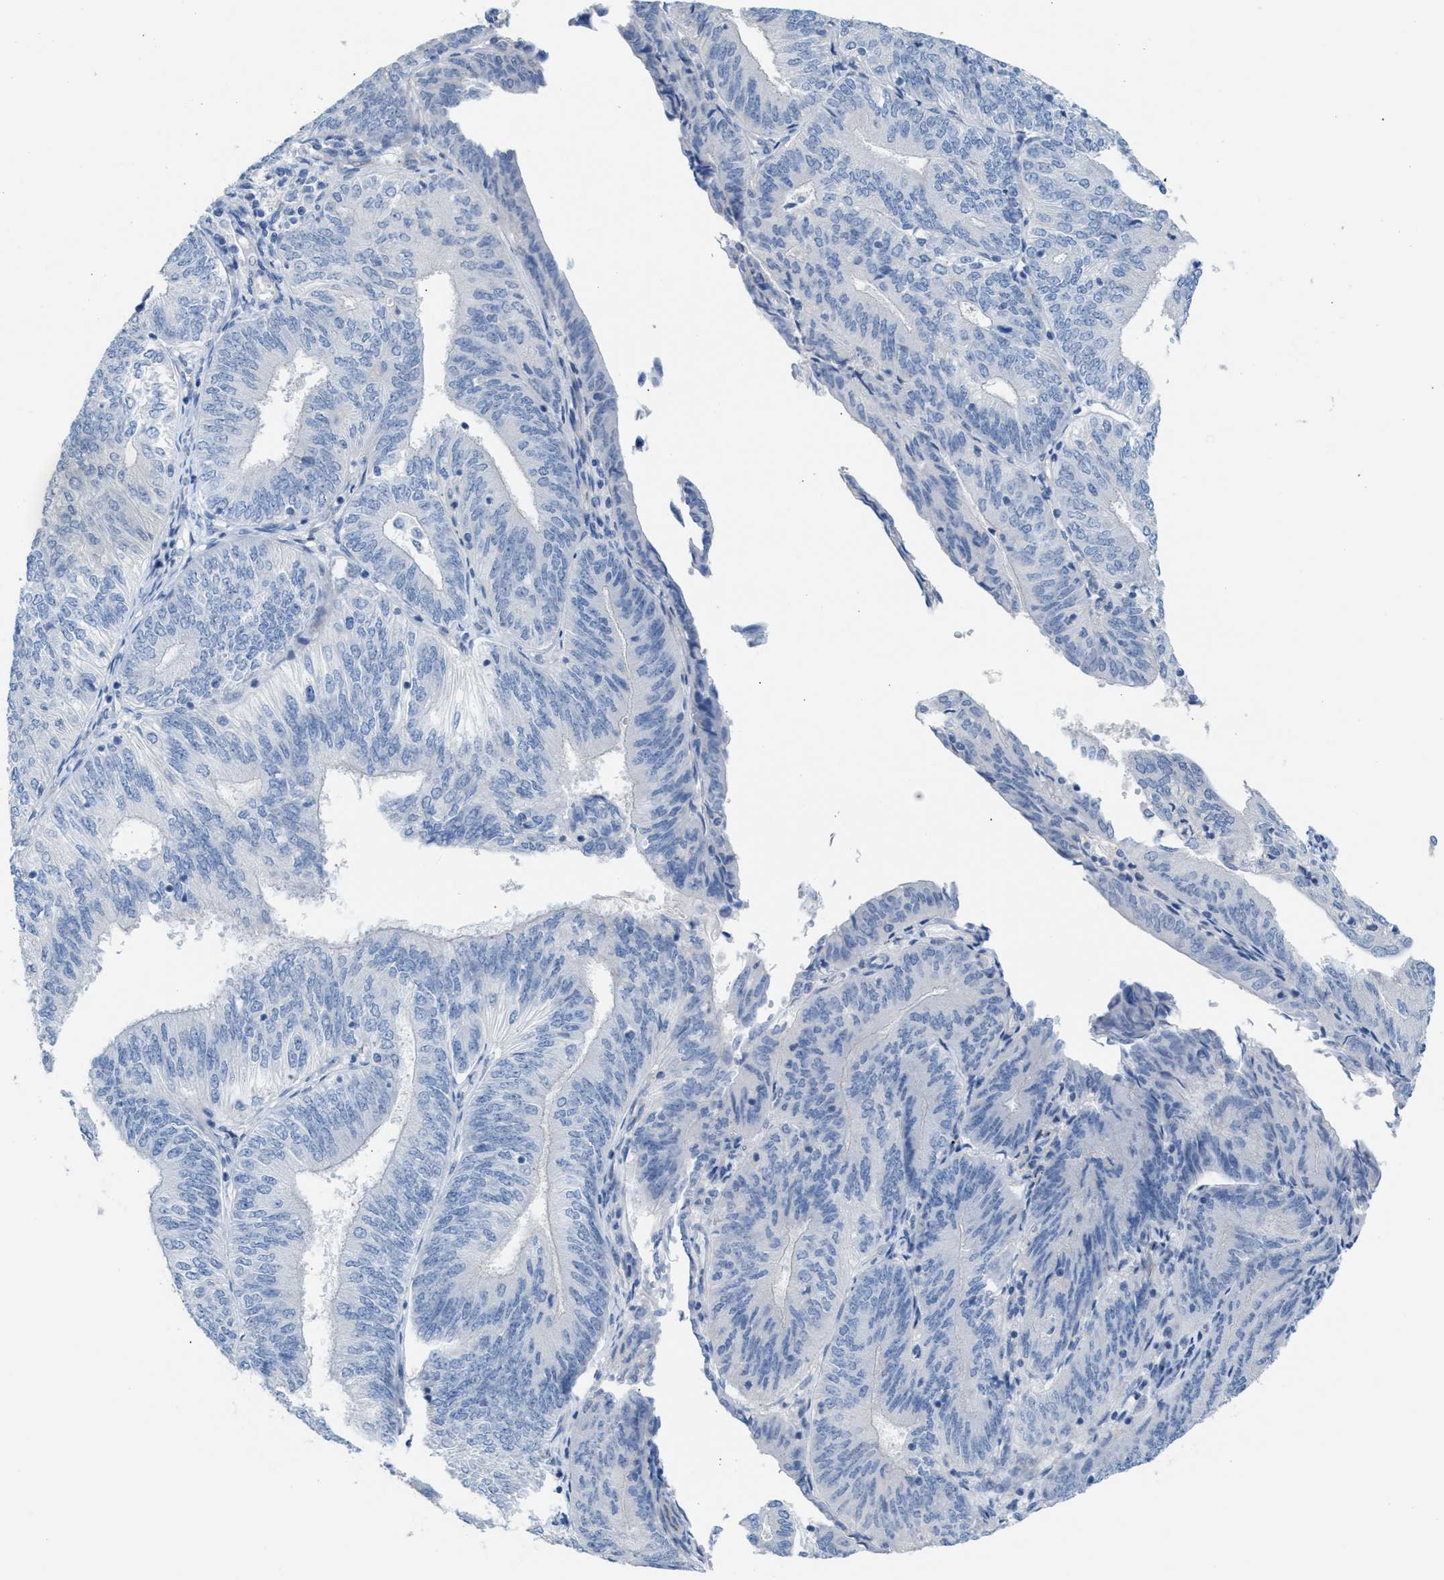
{"staining": {"intensity": "negative", "quantity": "none", "location": "none"}, "tissue": "endometrial cancer", "cell_type": "Tumor cells", "image_type": "cancer", "snomed": [{"axis": "morphology", "description": "Adenocarcinoma, NOS"}, {"axis": "topography", "description": "Endometrium"}], "caption": "IHC of endometrial cancer (adenocarcinoma) reveals no expression in tumor cells.", "gene": "MPP3", "patient": {"sex": "female", "age": 58}}